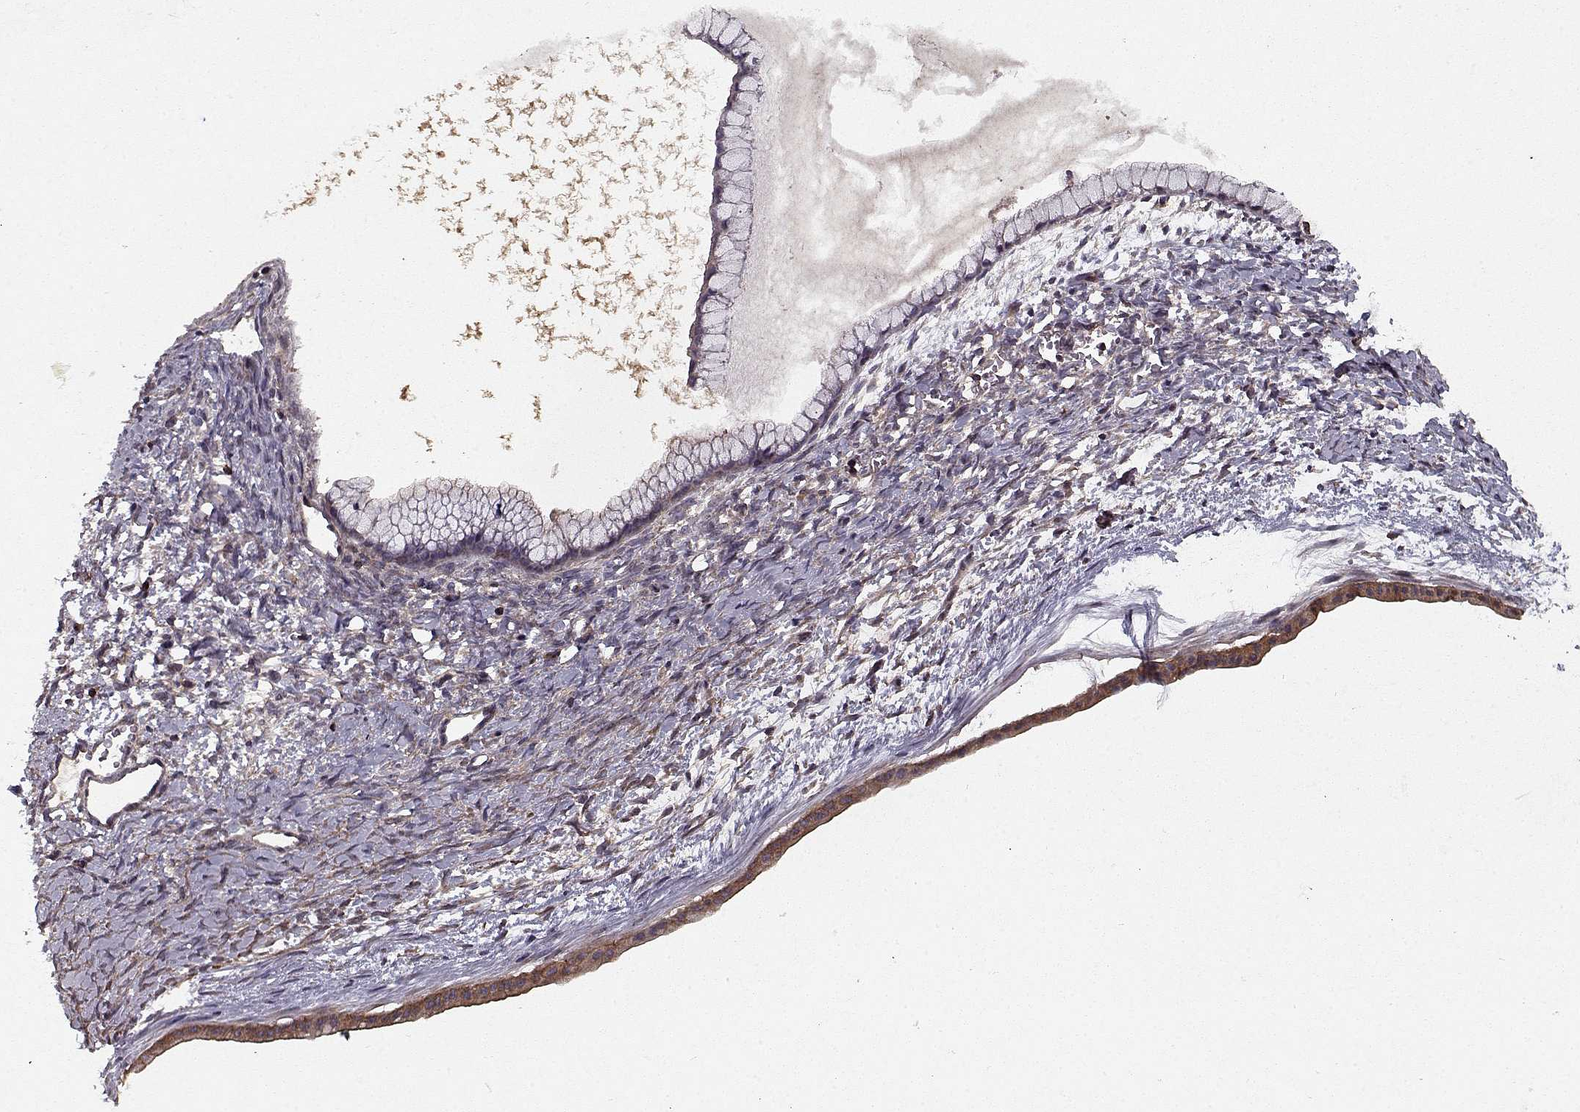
{"staining": {"intensity": "moderate", "quantity": ">75%", "location": "cytoplasmic/membranous"}, "tissue": "ovarian cancer", "cell_type": "Tumor cells", "image_type": "cancer", "snomed": [{"axis": "morphology", "description": "Cystadenocarcinoma, mucinous, NOS"}, {"axis": "topography", "description": "Ovary"}], "caption": "DAB immunohistochemical staining of mucinous cystadenocarcinoma (ovarian) displays moderate cytoplasmic/membranous protein positivity in approximately >75% of tumor cells. (brown staining indicates protein expression, while blue staining denotes nuclei).", "gene": "PPP1R12A", "patient": {"sex": "female", "age": 41}}